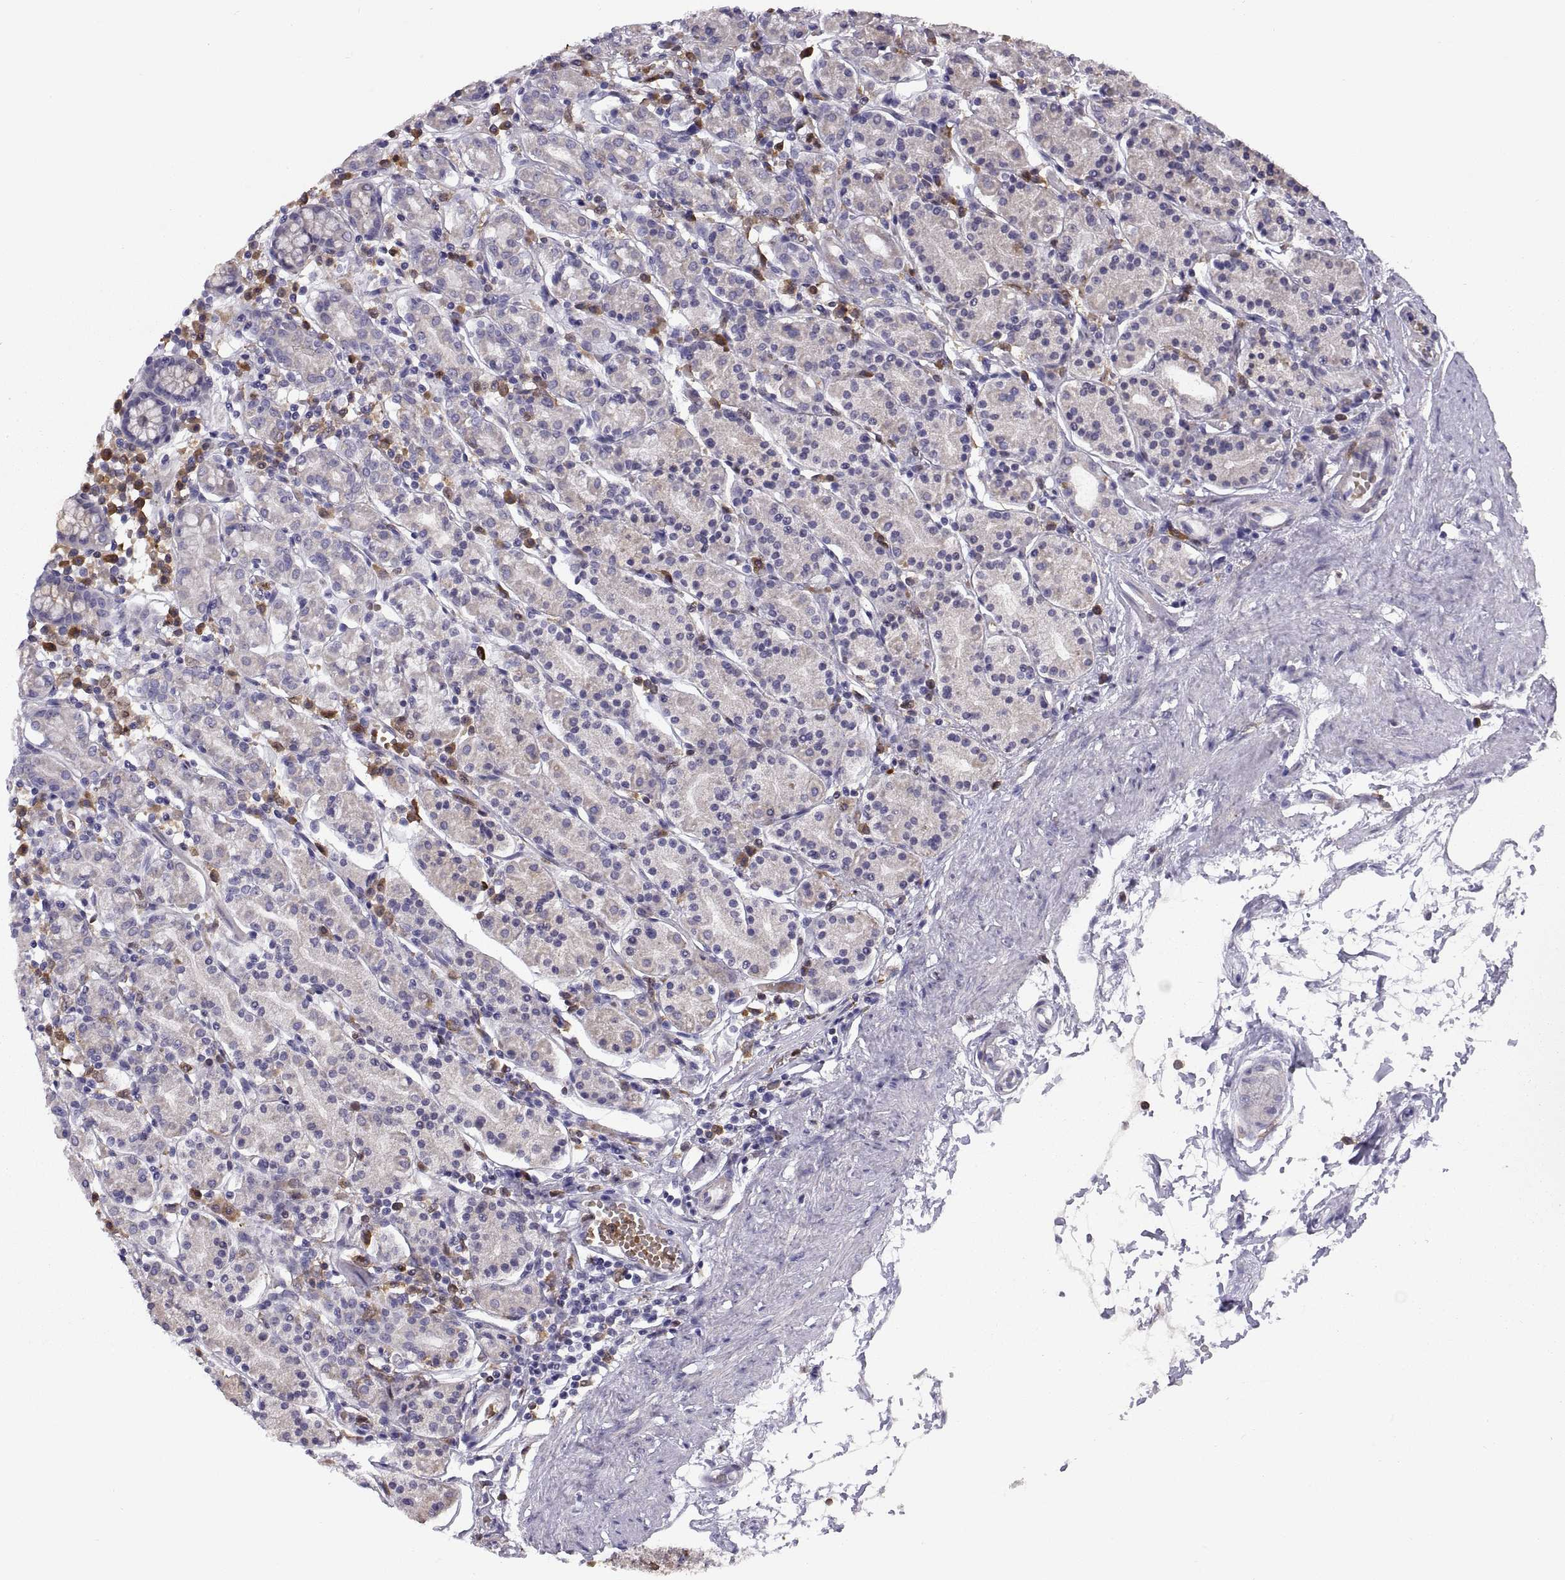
{"staining": {"intensity": "negative", "quantity": "none", "location": "none"}, "tissue": "stomach", "cell_type": "Glandular cells", "image_type": "normal", "snomed": [{"axis": "morphology", "description": "Normal tissue, NOS"}, {"axis": "topography", "description": "Stomach, upper"}, {"axis": "topography", "description": "Stomach"}], "caption": "IHC histopathology image of benign stomach stained for a protein (brown), which displays no positivity in glandular cells.", "gene": "DOK3", "patient": {"sex": "male", "age": 62}}